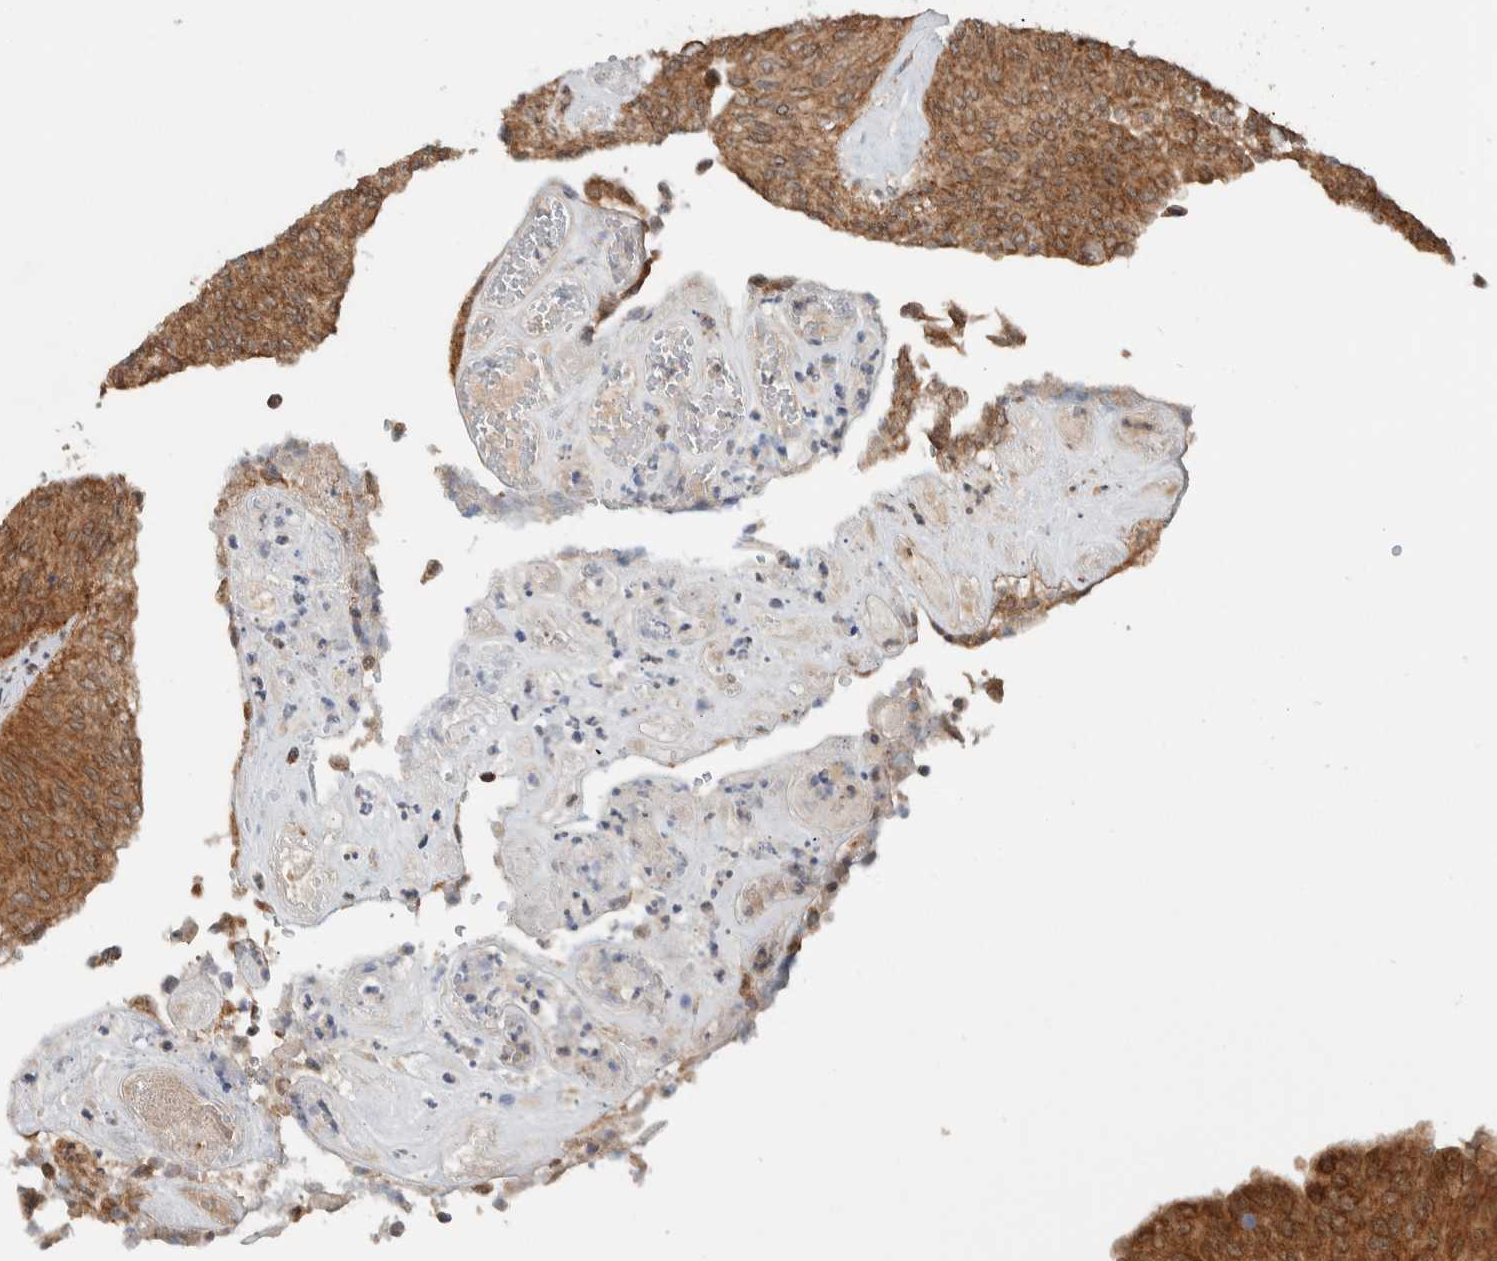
{"staining": {"intensity": "moderate", "quantity": ">75%", "location": "cytoplasmic/membranous"}, "tissue": "urothelial cancer", "cell_type": "Tumor cells", "image_type": "cancer", "snomed": [{"axis": "morphology", "description": "Urothelial carcinoma, Low grade"}, {"axis": "topography", "description": "Urinary bladder"}], "caption": "High-magnification brightfield microscopy of urothelial cancer stained with DAB (3,3'-diaminobenzidine) (brown) and counterstained with hematoxylin (blue). tumor cells exhibit moderate cytoplasmic/membranous positivity is appreciated in about>75% of cells.", "gene": "KLHL6", "patient": {"sex": "female", "age": 79}}